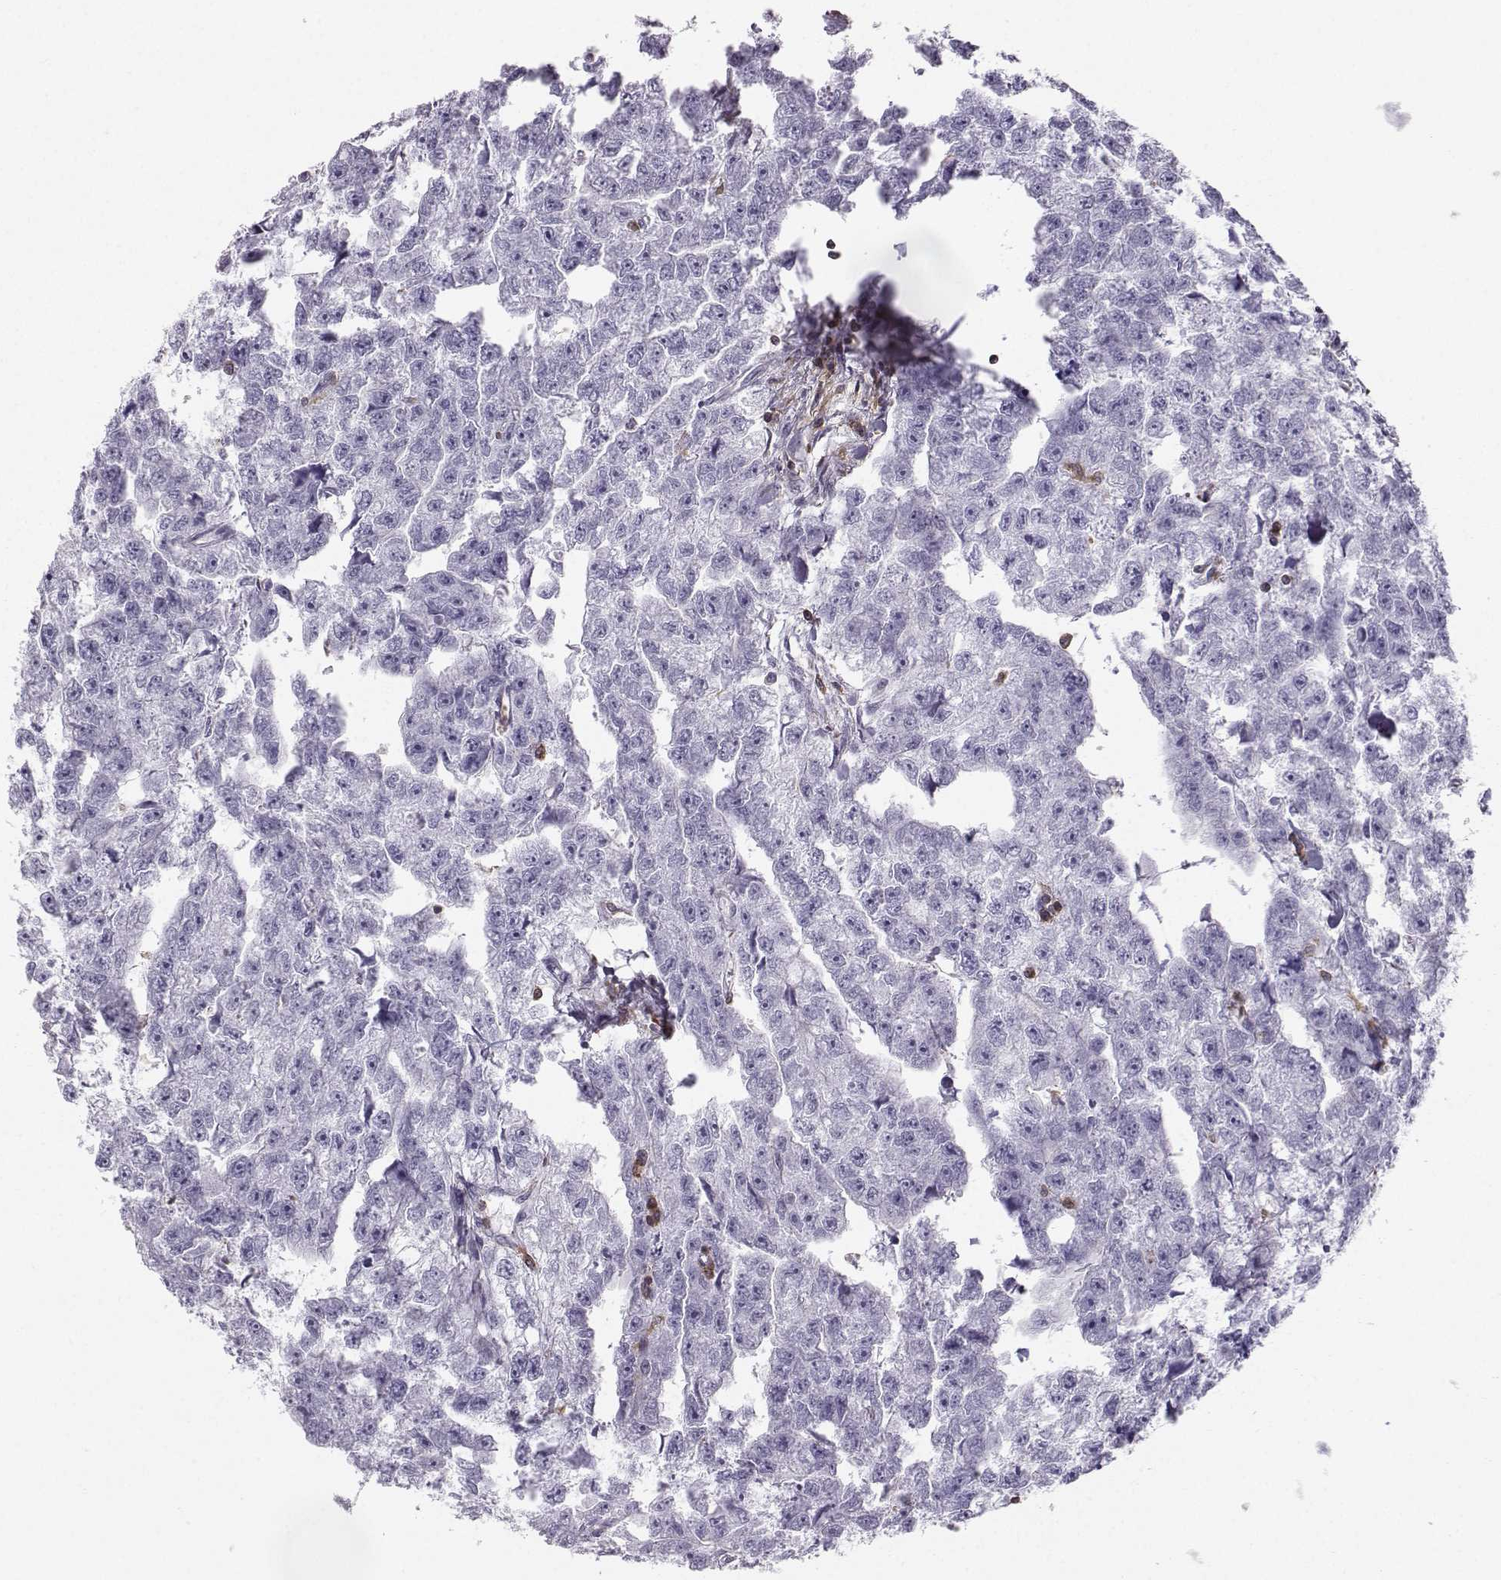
{"staining": {"intensity": "negative", "quantity": "none", "location": "none"}, "tissue": "testis cancer", "cell_type": "Tumor cells", "image_type": "cancer", "snomed": [{"axis": "morphology", "description": "Carcinoma, Embryonal, NOS"}, {"axis": "morphology", "description": "Teratoma, malignant, NOS"}, {"axis": "topography", "description": "Testis"}], "caption": "The micrograph shows no significant expression in tumor cells of malignant teratoma (testis). The staining was performed using DAB (3,3'-diaminobenzidine) to visualize the protein expression in brown, while the nuclei were stained in blue with hematoxylin (Magnification: 20x).", "gene": "ZBTB32", "patient": {"sex": "male", "age": 44}}